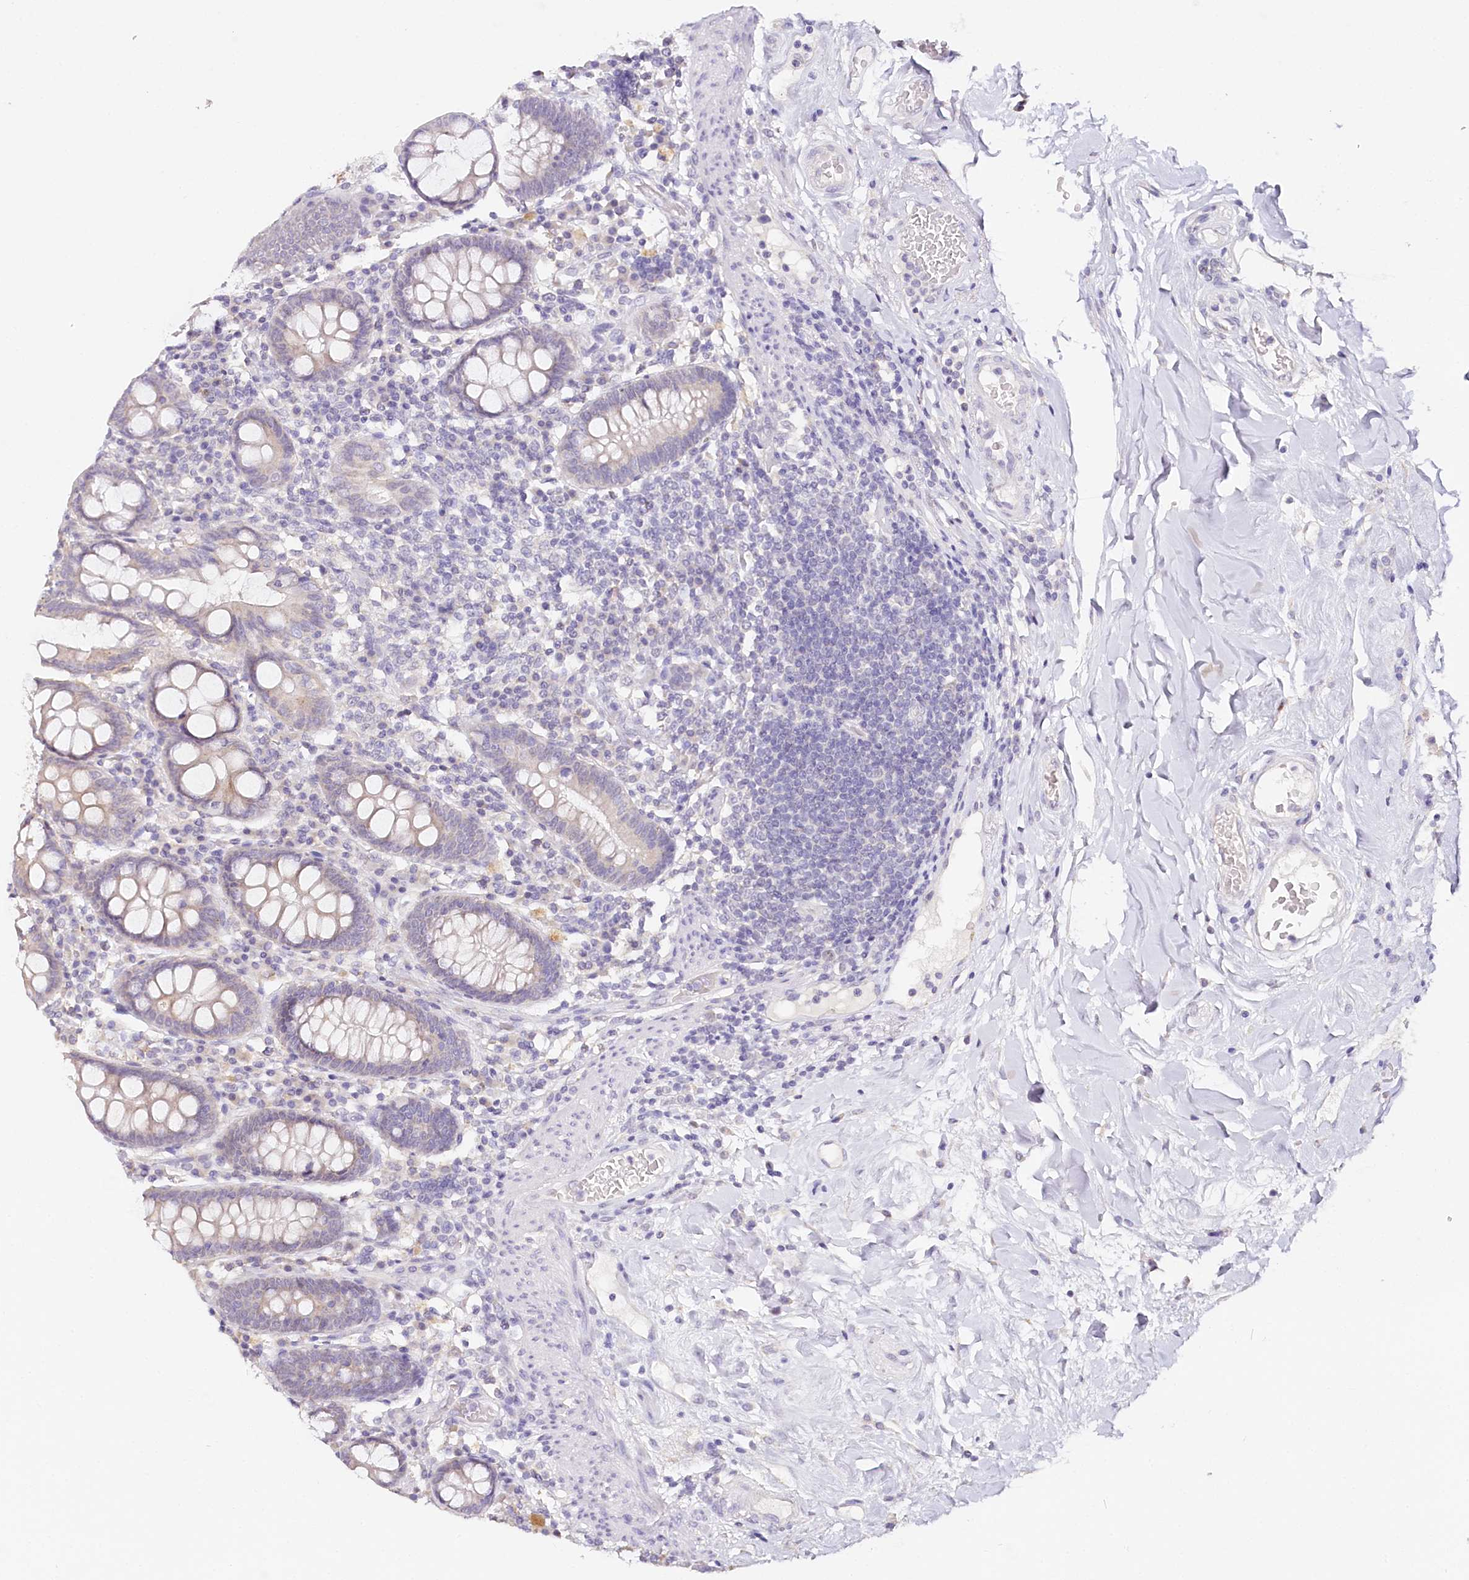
{"staining": {"intensity": "negative", "quantity": "none", "location": "none"}, "tissue": "colon", "cell_type": "Endothelial cells", "image_type": "normal", "snomed": [{"axis": "morphology", "description": "Normal tissue, NOS"}, {"axis": "topography", "description": "Colon"}], "caption": "A high-resolution image shows IHC staining of benign colon, which demonstrates no significant positivity in endothelial cells.", "gene": "TP53", "patient": {"sex": "female", "age": 79}}